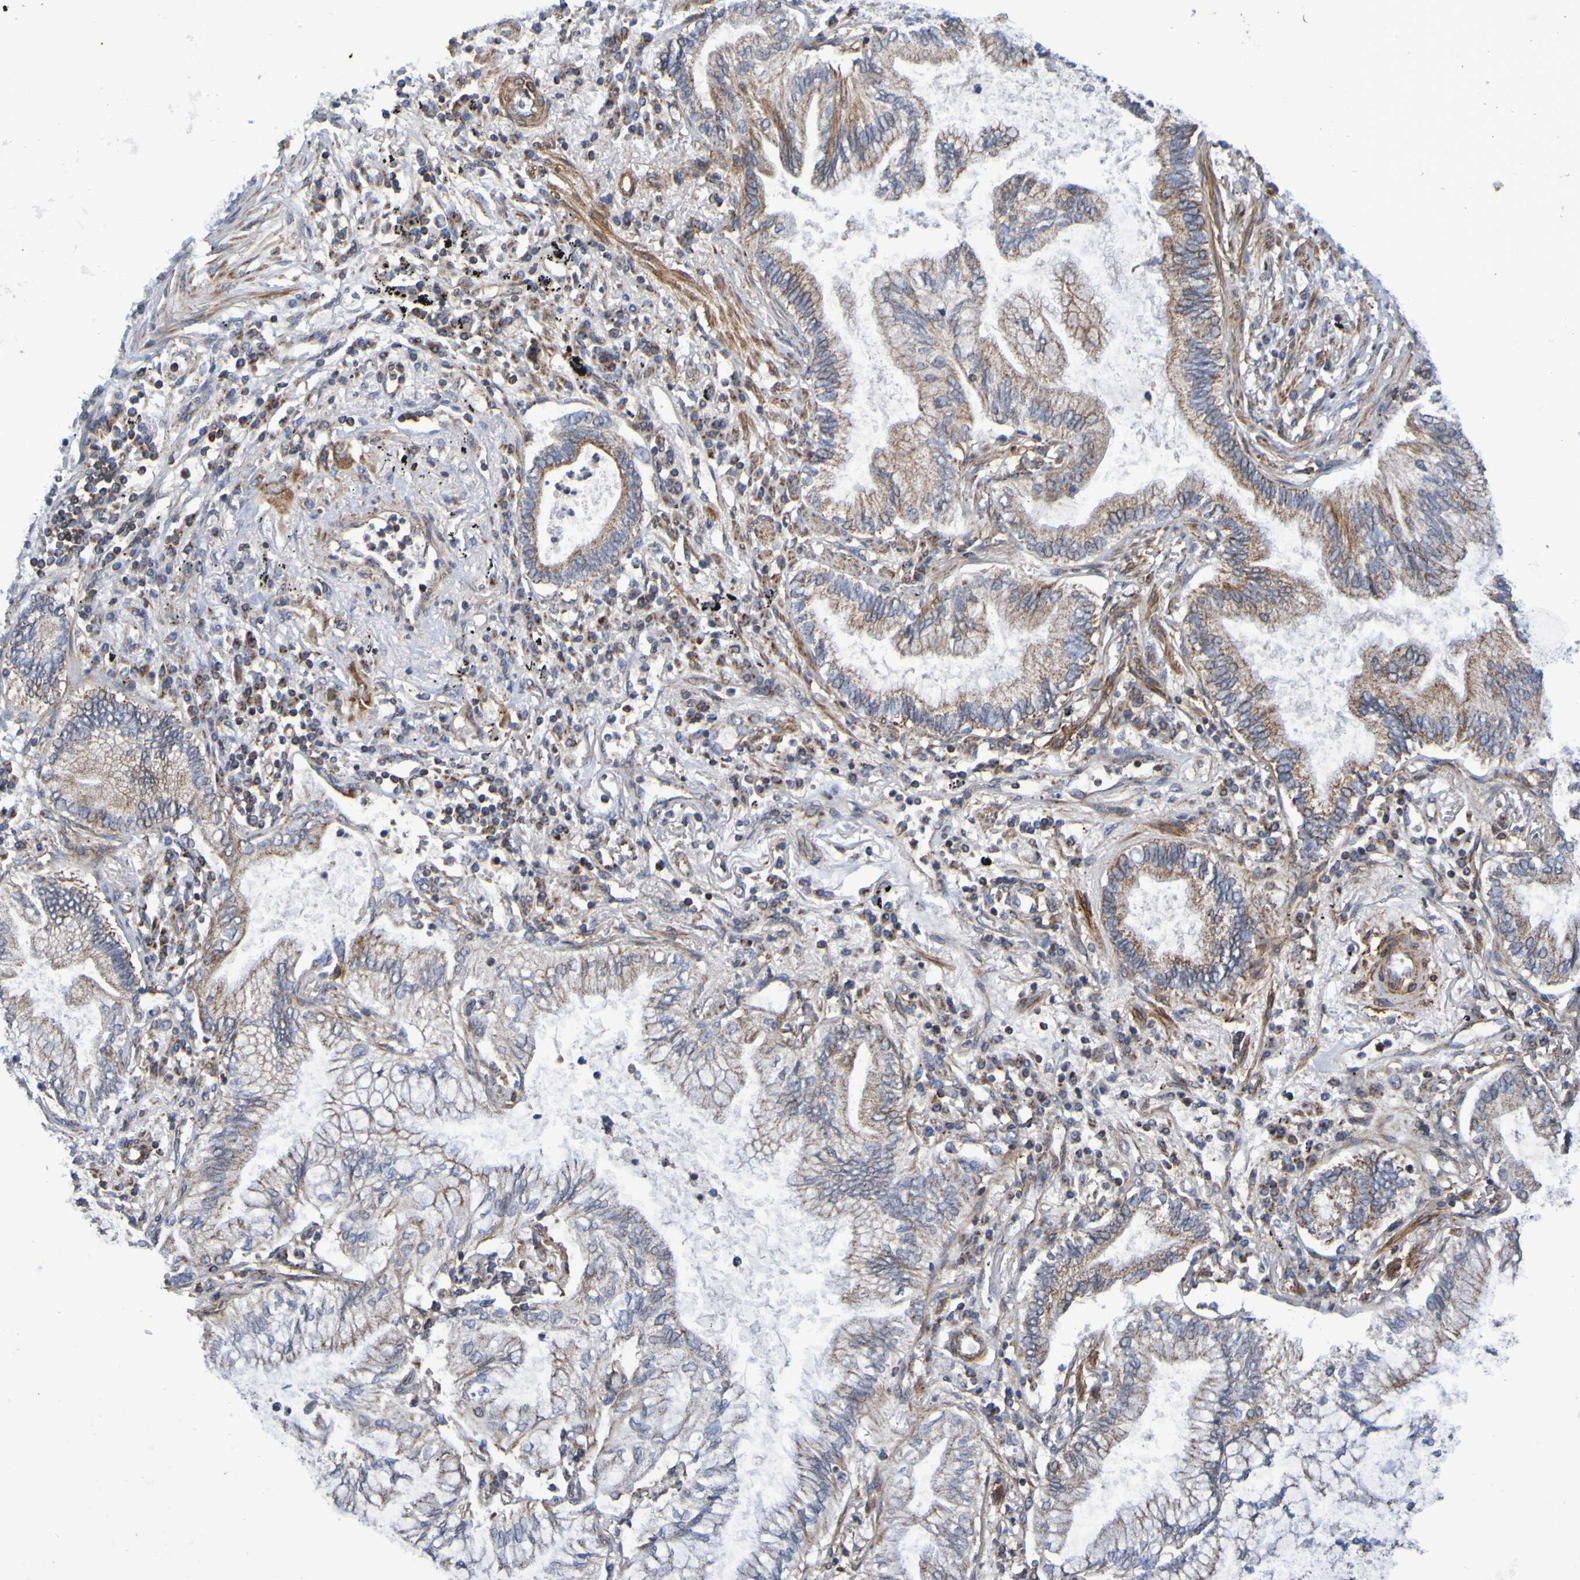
{"staining": {"intensity": "moderate", "quantity": ">75%", "location": "cytoplasmic/membranous"}, "tissue": "lung cancer", "cell_type": "Tumor cells", "image_type": "cancer", "snomed": [{"axis": "morphology", "description": "Normal tissue, NOS"}, {"axis": "morphology", "description": "Adenocarcinoma, NOS"}, {"axis": "topography", "description": "Bronchus"}, {"axis": "topography", "description": "Lung"}], "caption": "Protein expression by immunohistochemistry (IHC) exhibits moderate cytoplasmic/membranous expression in about >75% of tumor cells in lung cancer (adenocarcinoma).", "gene": "CCDC51", "patient": {"sex": "female", "age": 70}}